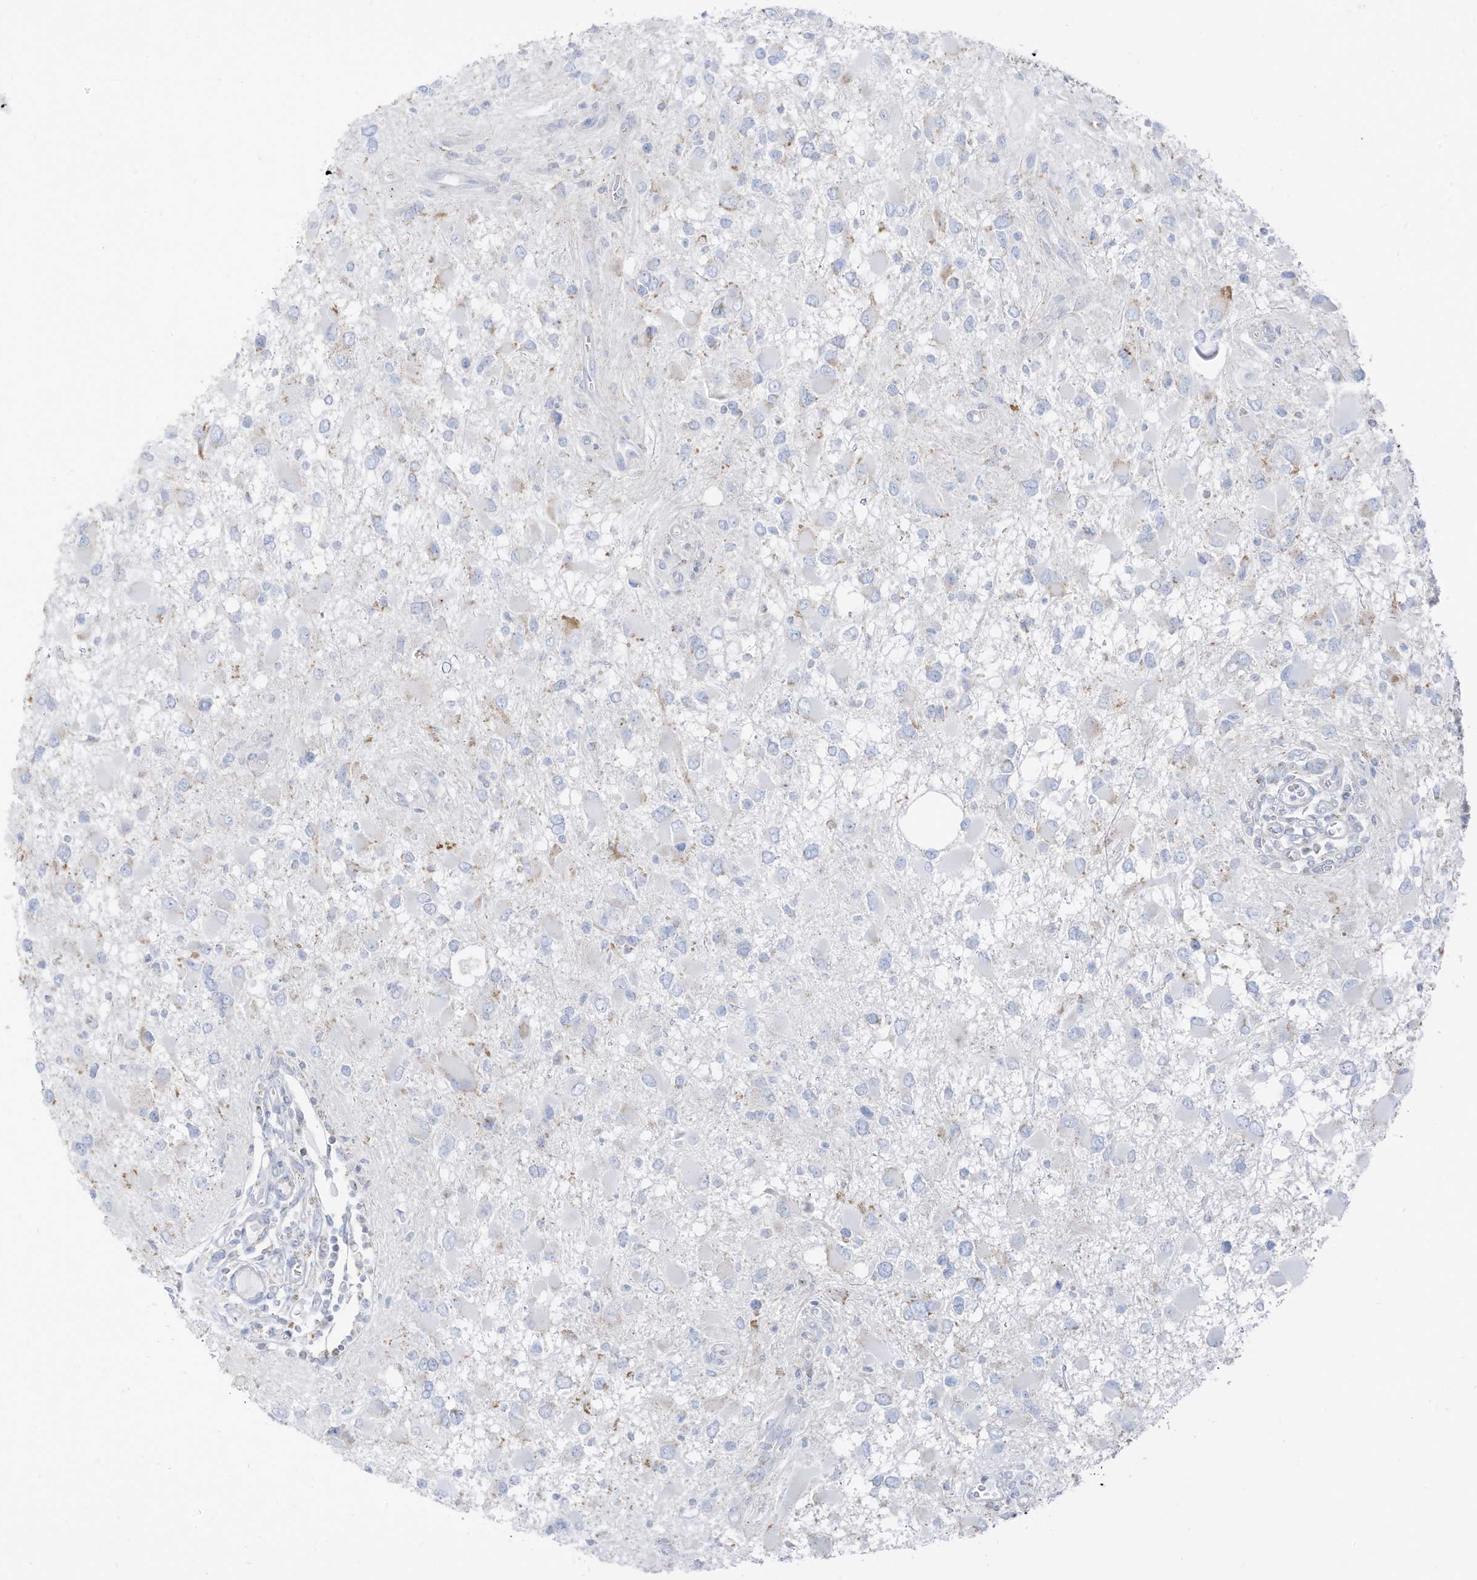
{"staining": {"intensity": "negative", "quantity": "none", "location": "none"}, "tissue": "glioma", "cell_type": "Tumor cells", "image_type": "cancer", "snomed": [{"axis": "morphology", "description": "Glioma, malignant, High grade"}, {"axis": "topography", "description": "Brain"}], "caption": "Tumor cells are negative for brown protein staining in glioma.", "gene": "ETHE1", "patient": {"sex": "male", "age": 53}}